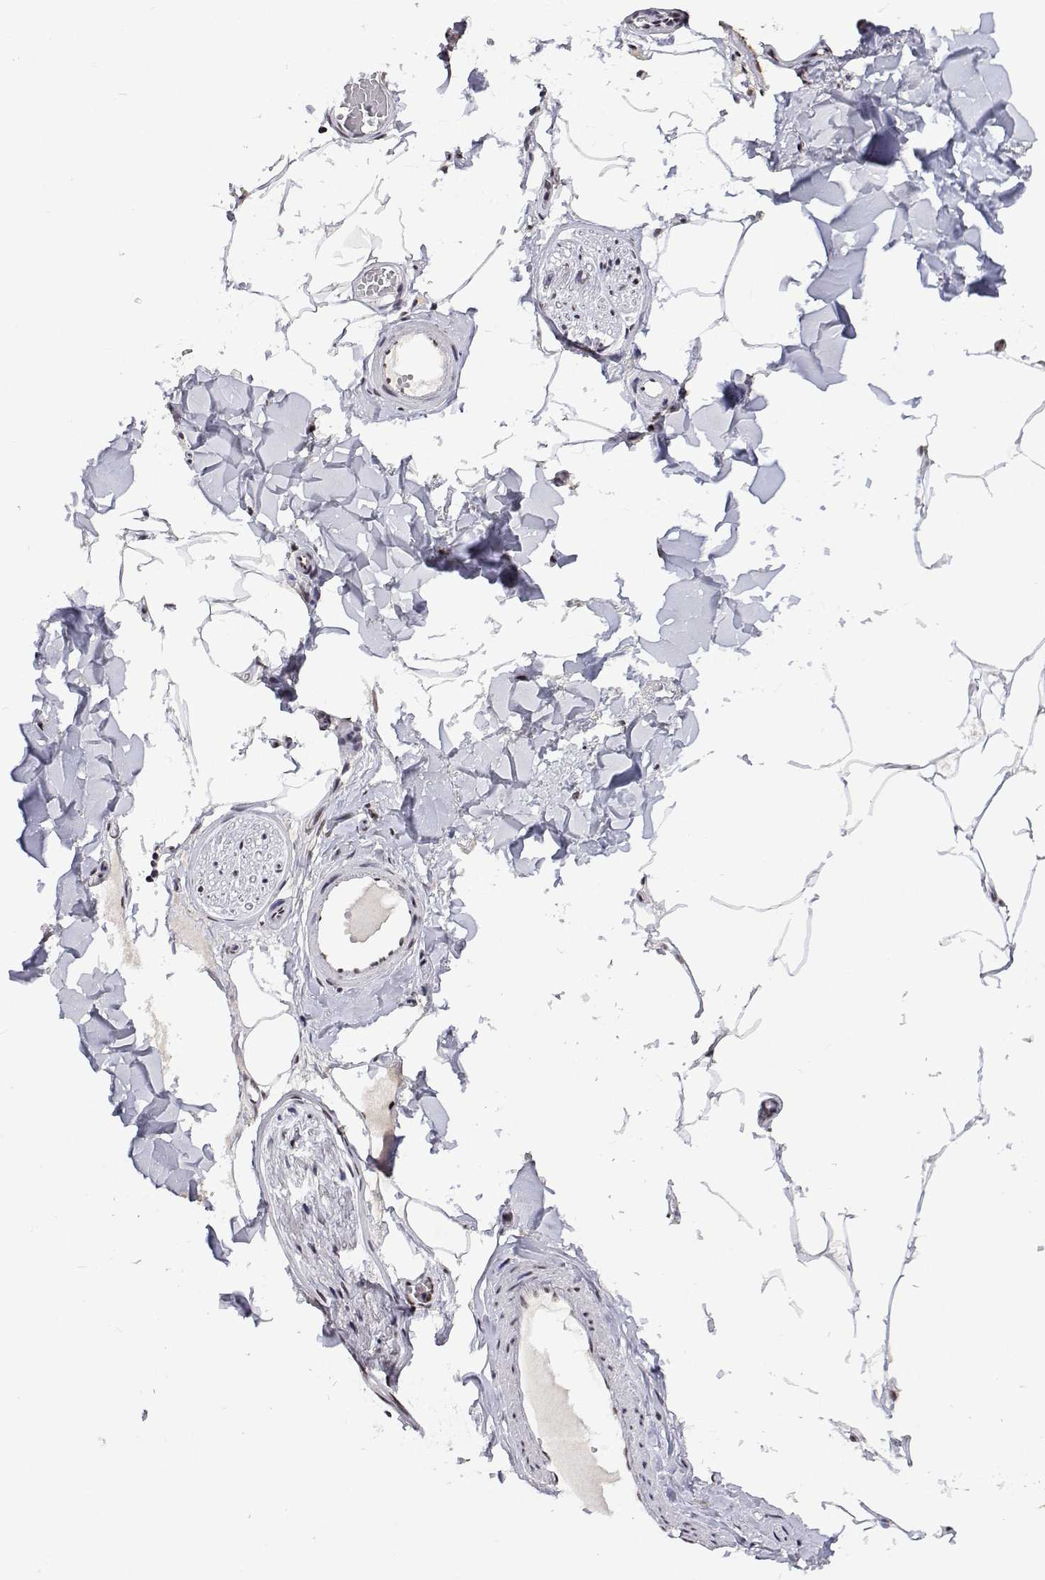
{"staining": {"intensity": "negative", "quantity": "none", "location": "none"}, "tissue": "adipose tissue", "cell_type": "Adipocytes", "image_type": "normal", "snomed": [{"axis": "morphology", "description": "Normal tissue, NOS"}, {"axis": "topography", "description": "Skin"}, {"axis": "topography", "description": "Peripheral nerve tissue"}], "caption": "Micrograph shows no protein expression in adipocytes of normal adipose tissue. (DAB (3,3'-diaminobenzidine) immunohistochemistry (IHC) visualized using brightfield microscopy, high magnification).", "gene": "HNRNPA0", "patient": {"sex": "female", "age": 45}}